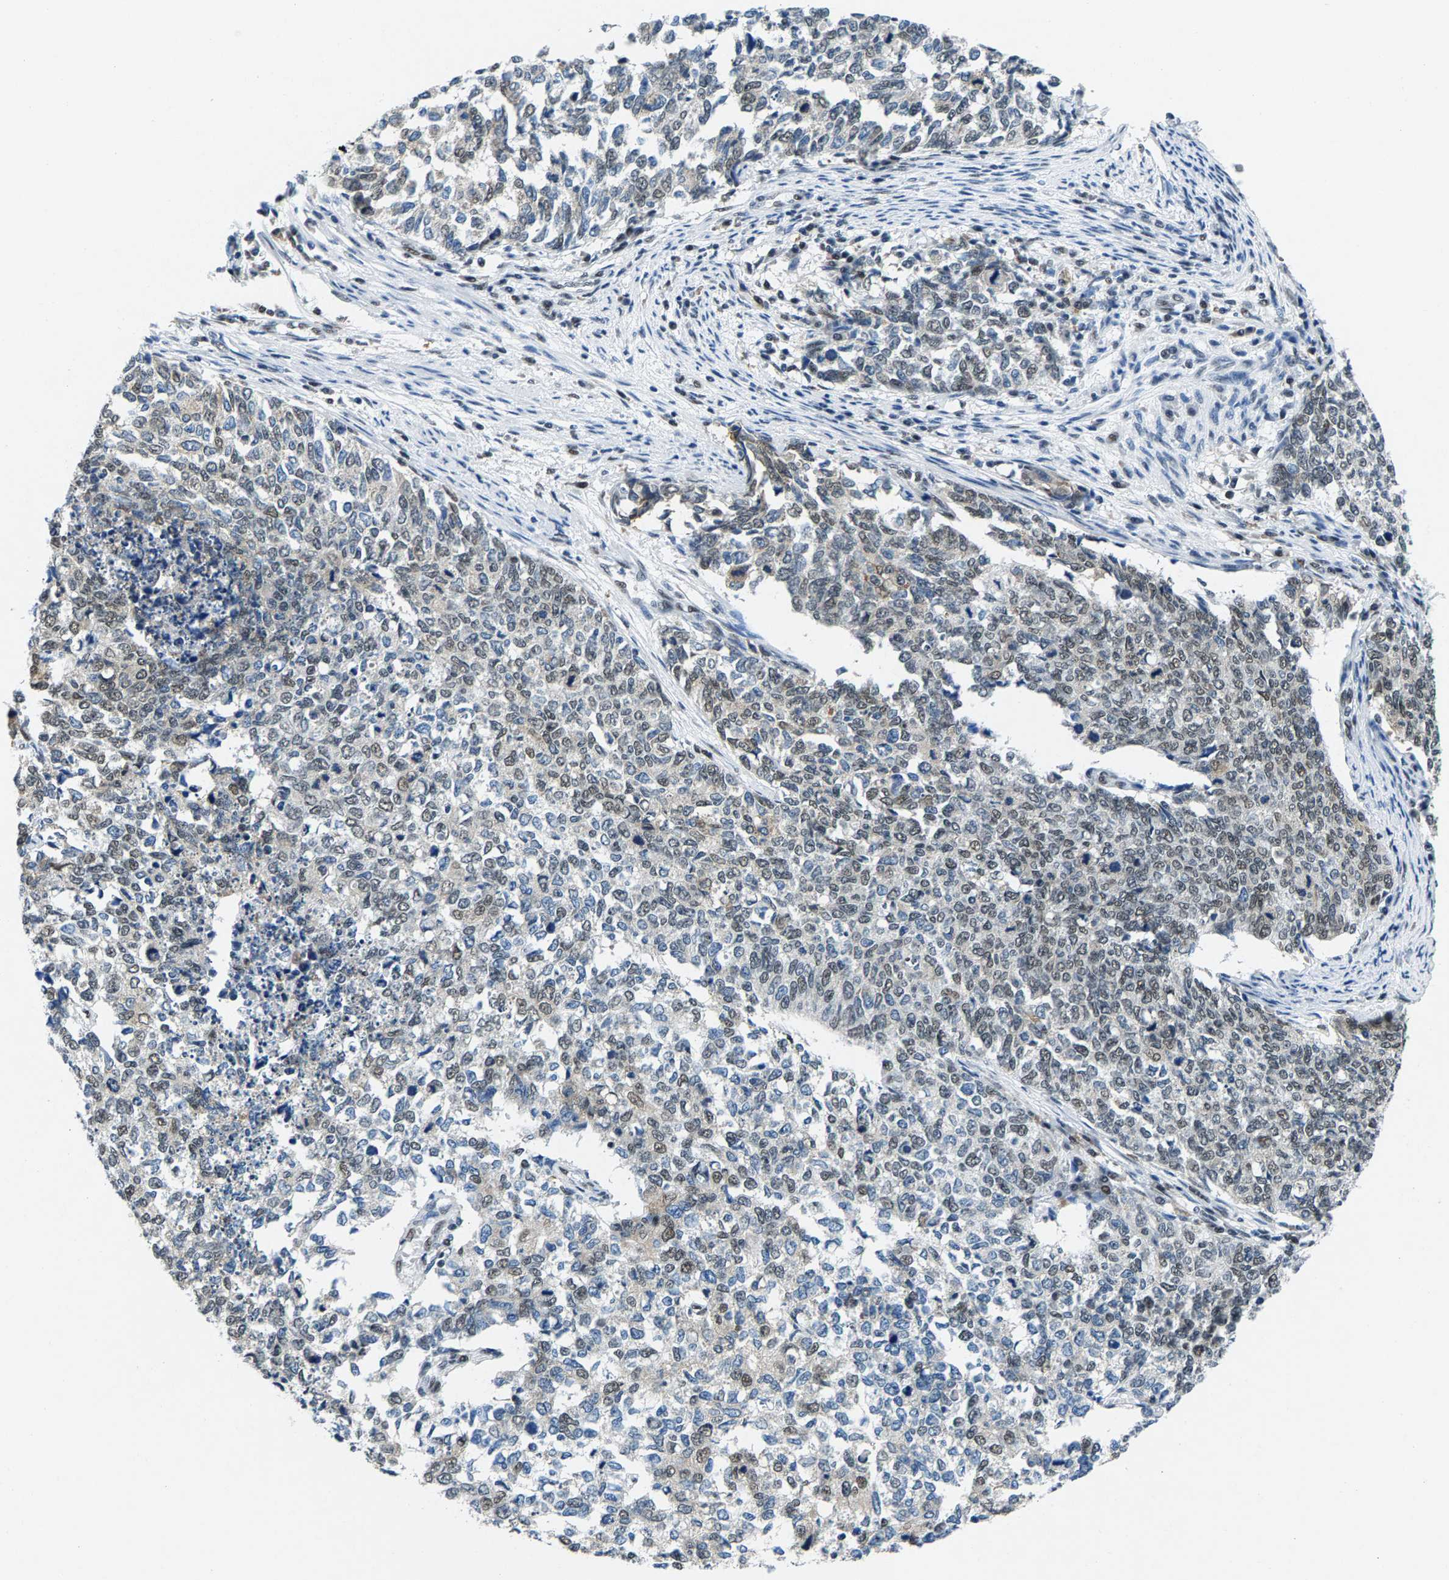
{"staining": {"intensity": "weak", "quantity": ">75%", "location": "nuclear"}, "tissue": "cervical cancer", "cell_type": "Tumor cells", "image_type": "cancer", "snomed": [{"axis": "morphology", "description": "Squamous cell carcinoma, NOS"}, {"axis": "topography", "description": "Cervix"}], "caption": "Human squamous cell carcinoma (cervical) stained with a brown dye exhibits weak nuclear positive positivity in about >75% of tumor cells.", "gene": "ATF2", "patient": {"sex": "female", "age": 63}}